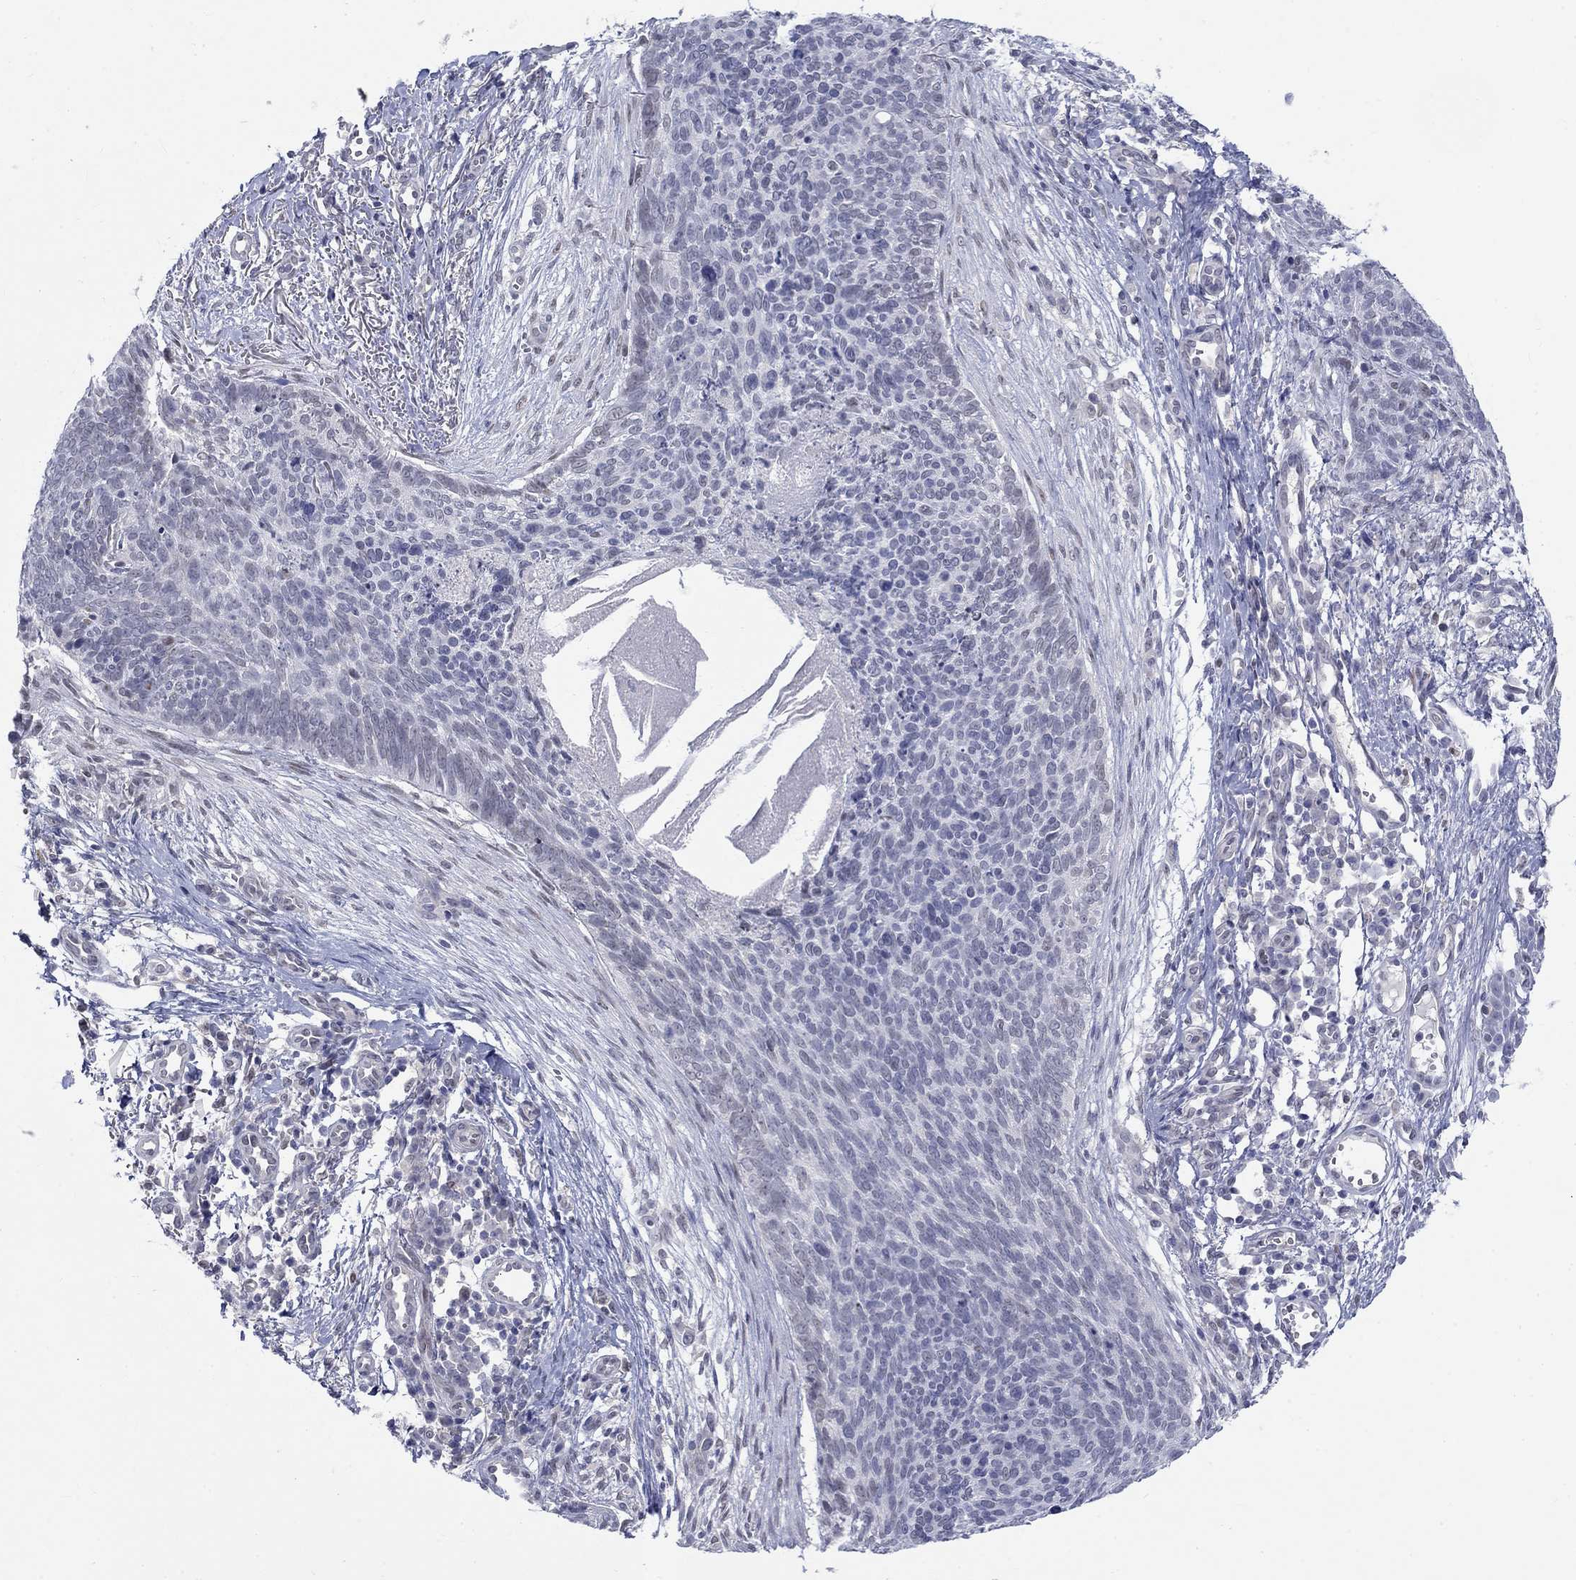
{"staining": {"intensity": "negative", "quantity": "none", "location": "none"}, "tissue": "skin cancer", "cell_type": "Tumor cells", "image_type": "cancer", "snomed": [{"axis": "morphology", "description": "Basal cell carcinoma"}, {"axis": "topography", "description": "Skin"}], "caption": "This is an IHC photomicrograph of human skin cancer. There is no positivity in tumor cells.", "gene": "EGFLAM", "patient": {"sex": "male", "age": 64}}